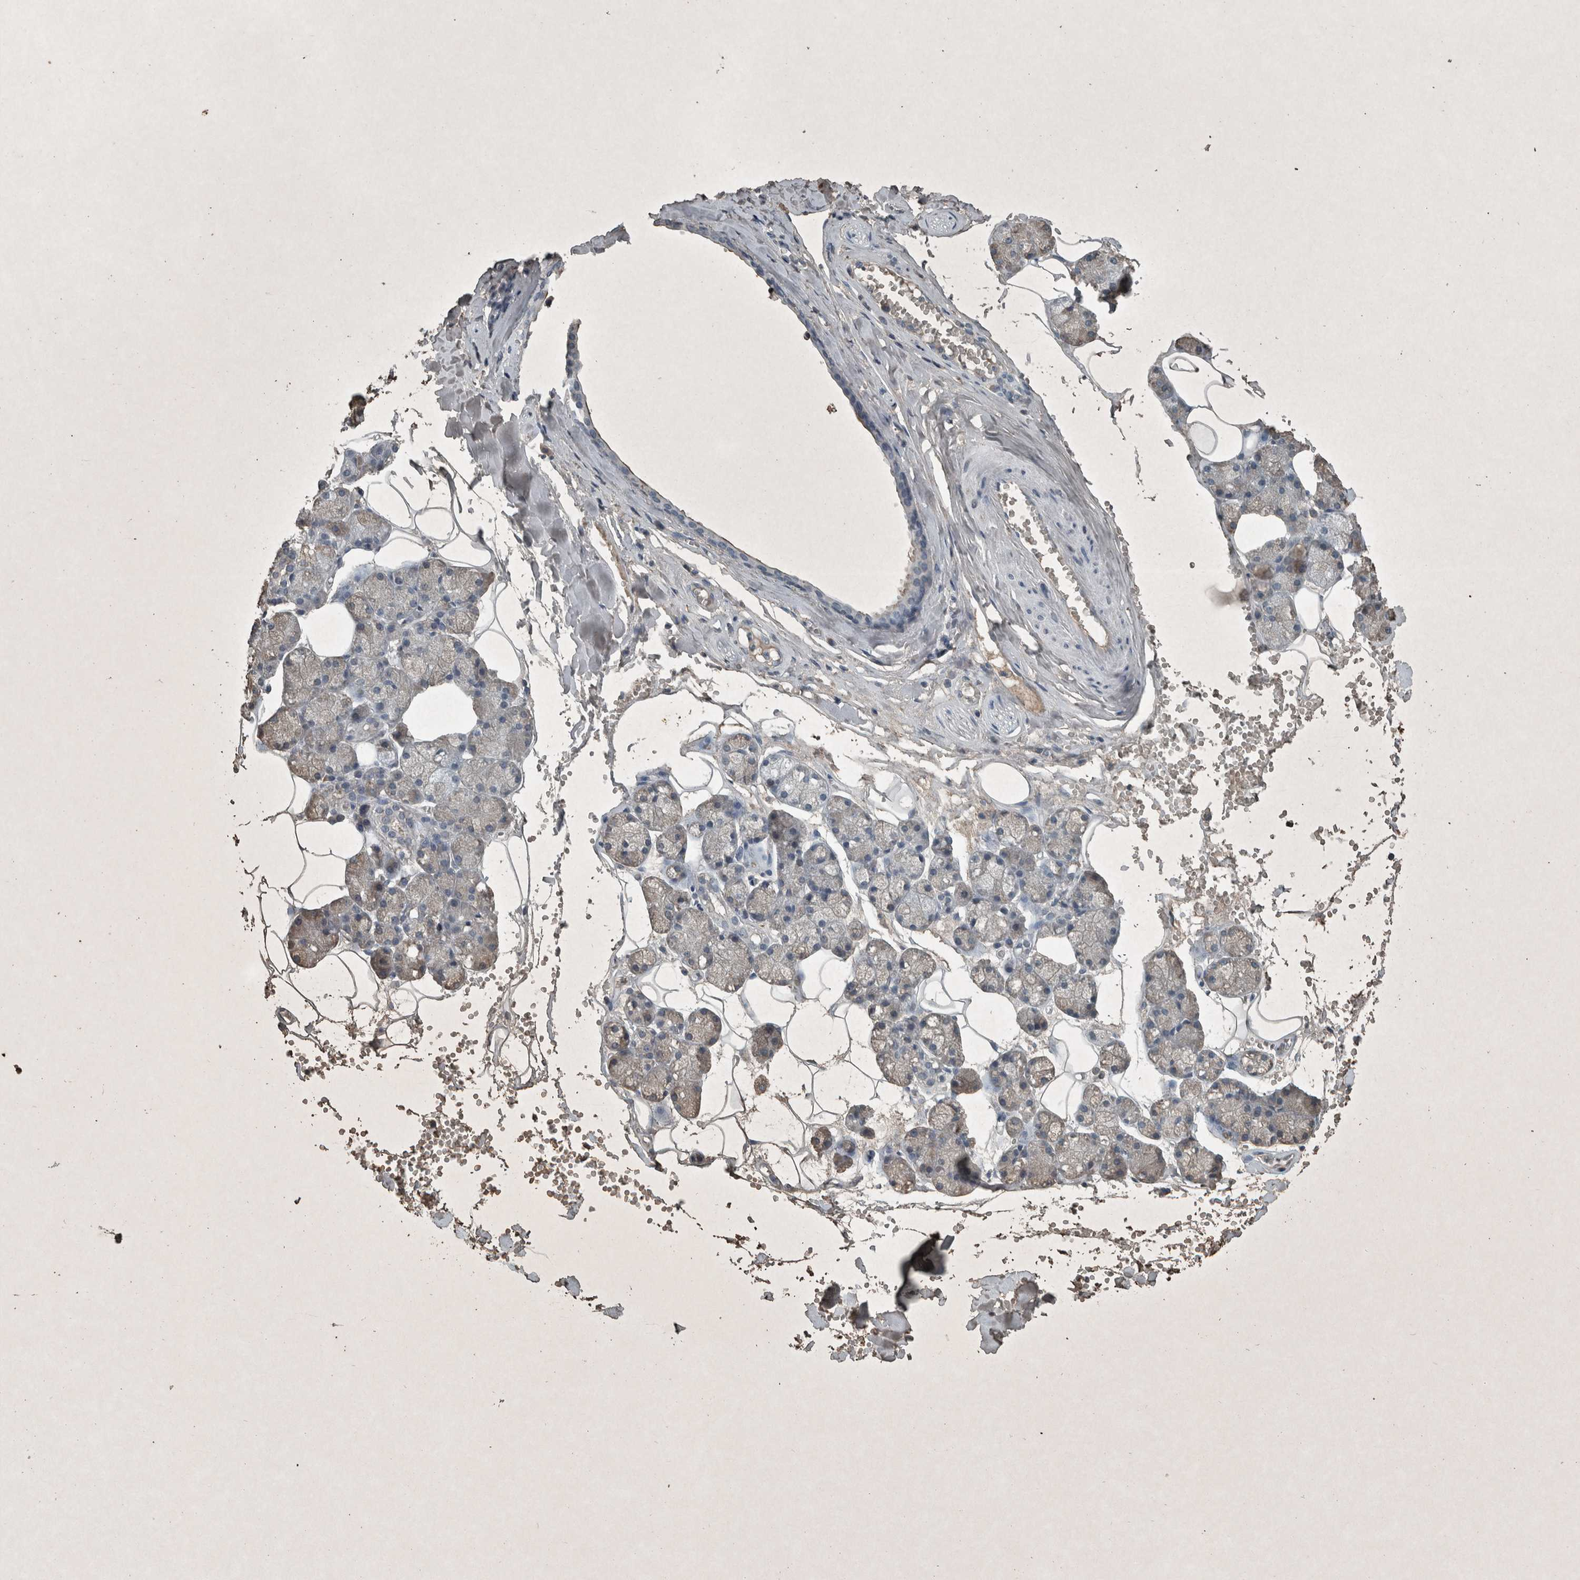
{"staining": {"intensity": "moderate", "quantity": "<25%", "location": "cytoplasmic/membranous"}, "tissue": "salivary gland", "cell_type": "Glandular cells", "image_type": "normal", "snomed": [{"axis": "morphology", "description": "Normal tissue, NOS"}, {"axis": "topography", "description": "Salivary gland"}], "caption": "The histopathology image reveals staining of normal salivary gland, revealing moderate cytoplasmic/membranous protein staining (brown color) within glandular cells.", "gene": "LBP", "patient": {"sex": "male", "age": 62}}